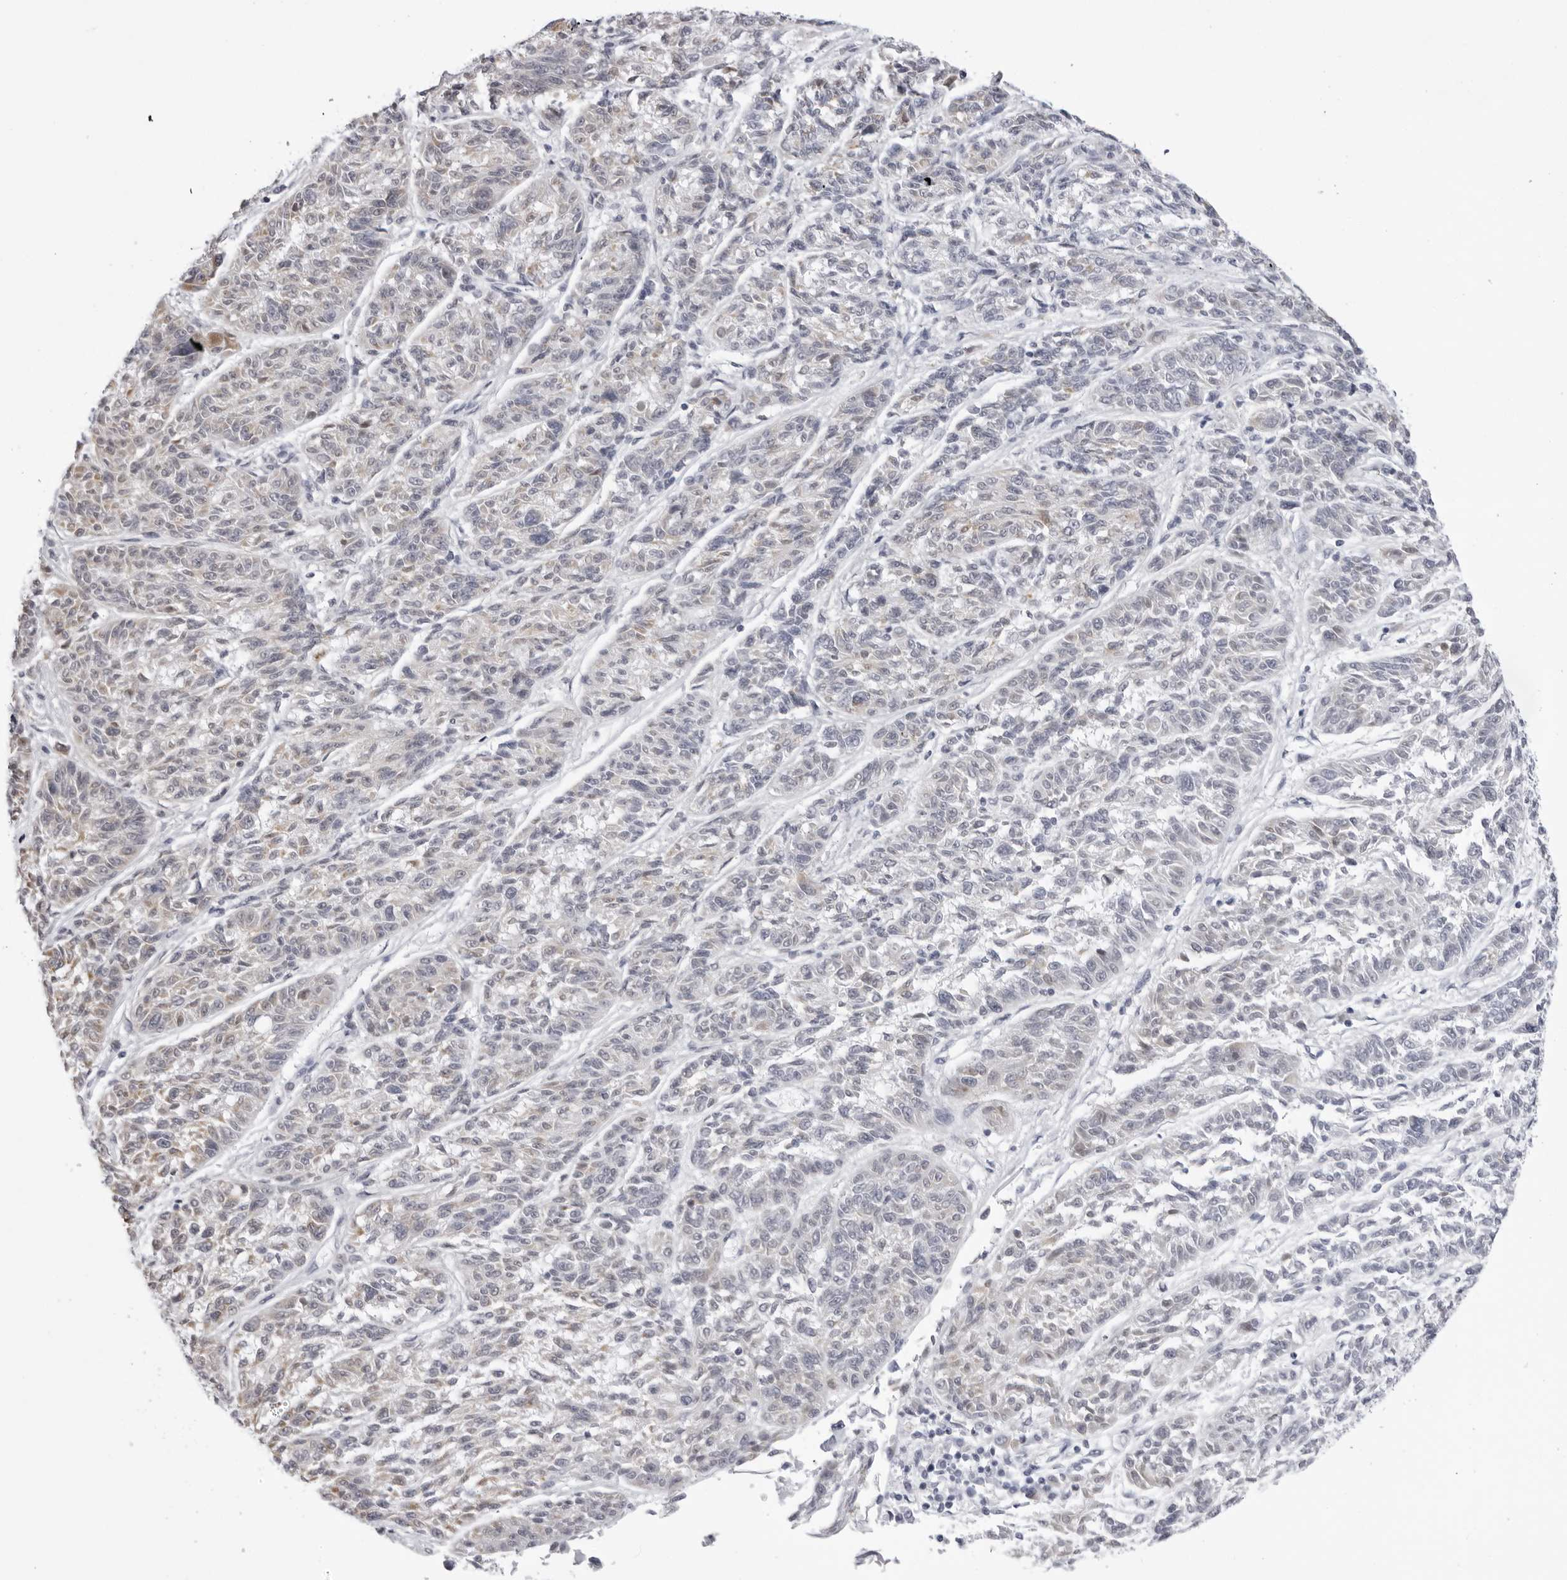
{"staining": {"intensity": "negative", "quantity": "none", "location": "none"}, "tissue": "melanoma", "cell_type": "Tumor cells", "image_type": "cancer", "snomed": [{"axis": "morphology", "description": "Malignant melanoma, NOS"}, {"axis": "topography", "description": "Skin"}], "caption": "There is no significant positivity in tumor cells of melanoma.", "gene": "TMOD4", "patient": {"sex": "male", "age": 53}}